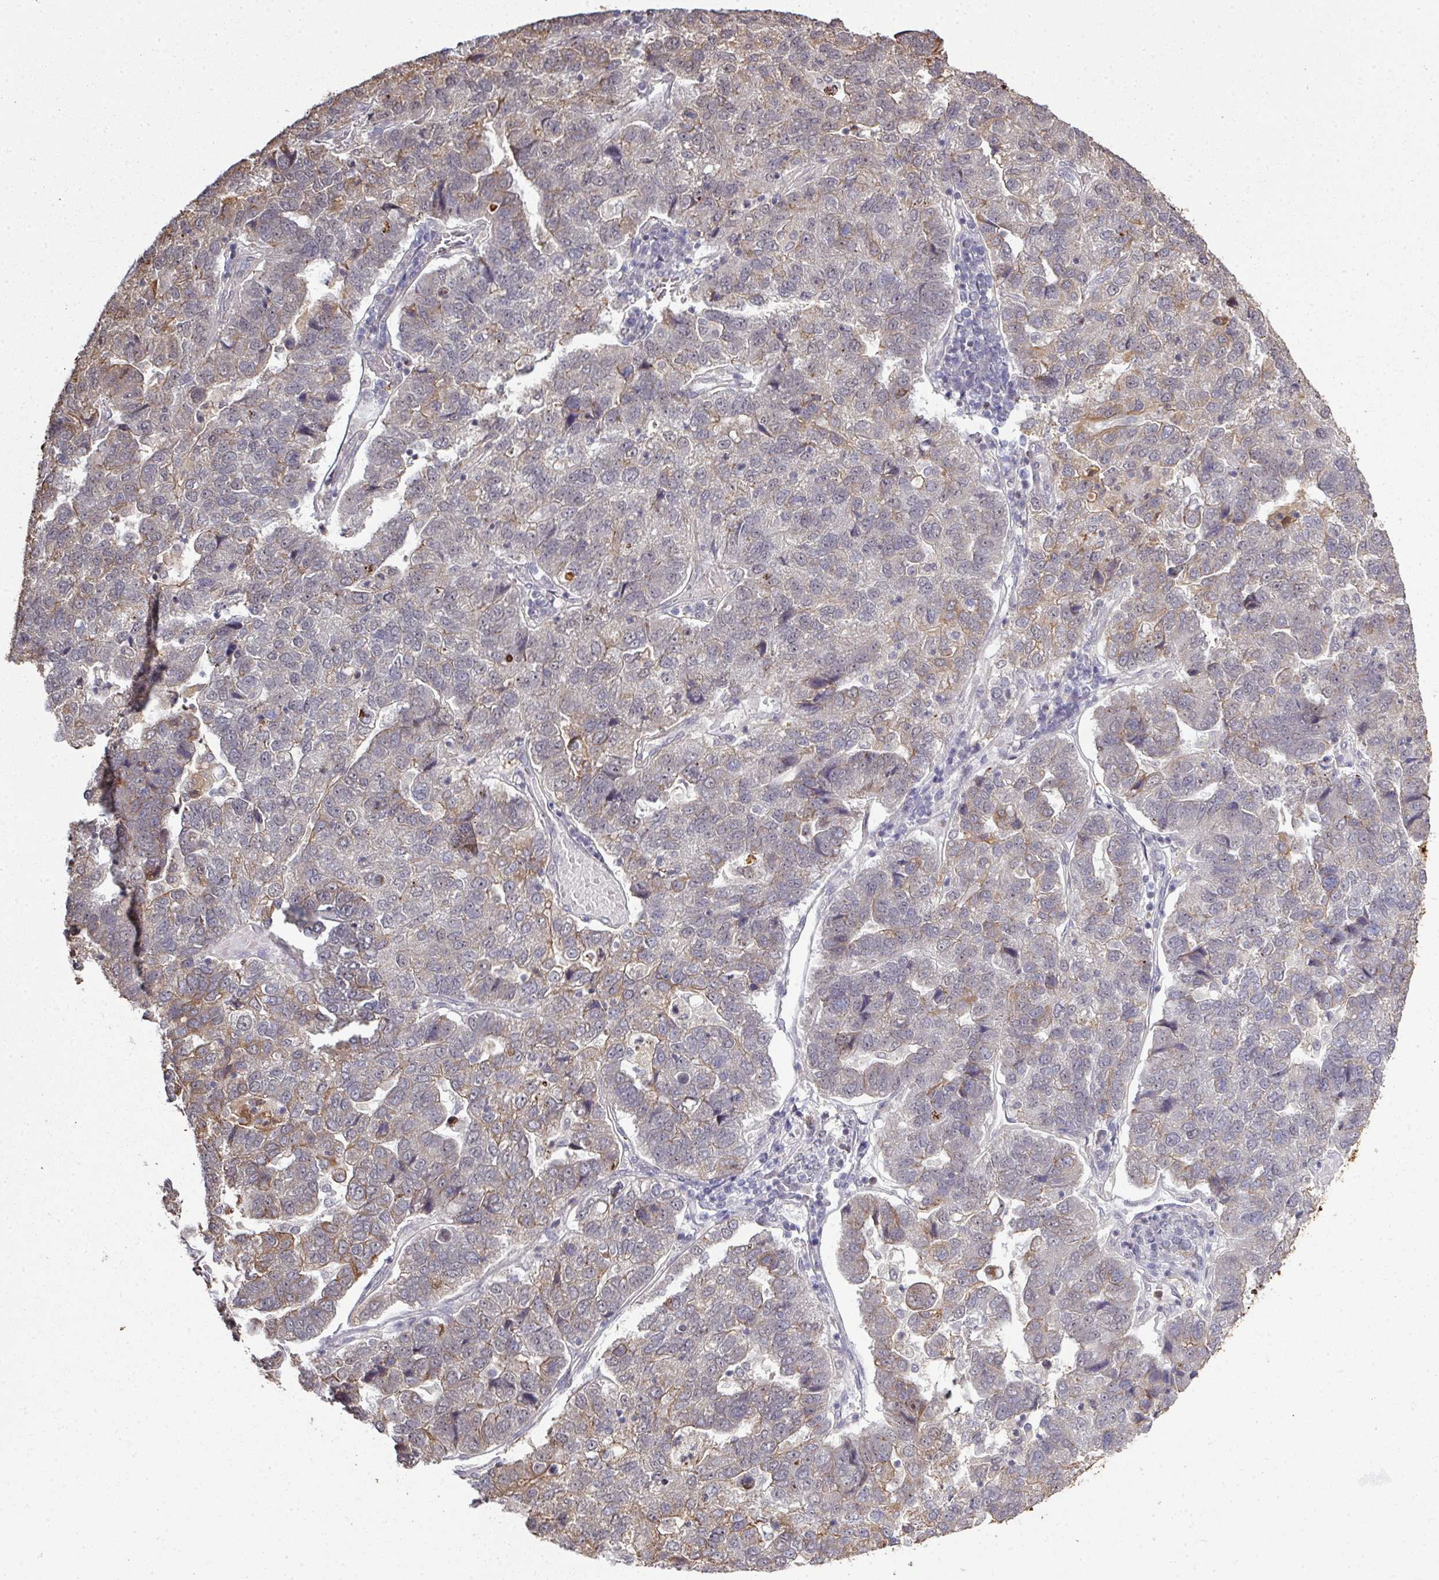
{"staining": {"intensity": "weak", "quantity": "<25%", "location": "cytoplasmic/membranous"}, "tissue": "pancreatic cancer", "cell_type": "Tumor cells", "image_type": "cancer", "snomed": [{"axis": "morphology", "description": "Adenocarcinoma, NOS"}, {"axis": "topography", "description": "Pancreas"}], "caption": "This photomicrograph is of adenocarcinoma (pancreatic) stained with immunohistochemistry (IHC) to label a protein in brown with the nuclei are counter-stained blue. There is no staining in tumor cells.", "gene": "GTF2H3", "patient": {"sex": "female", "age": 61}}